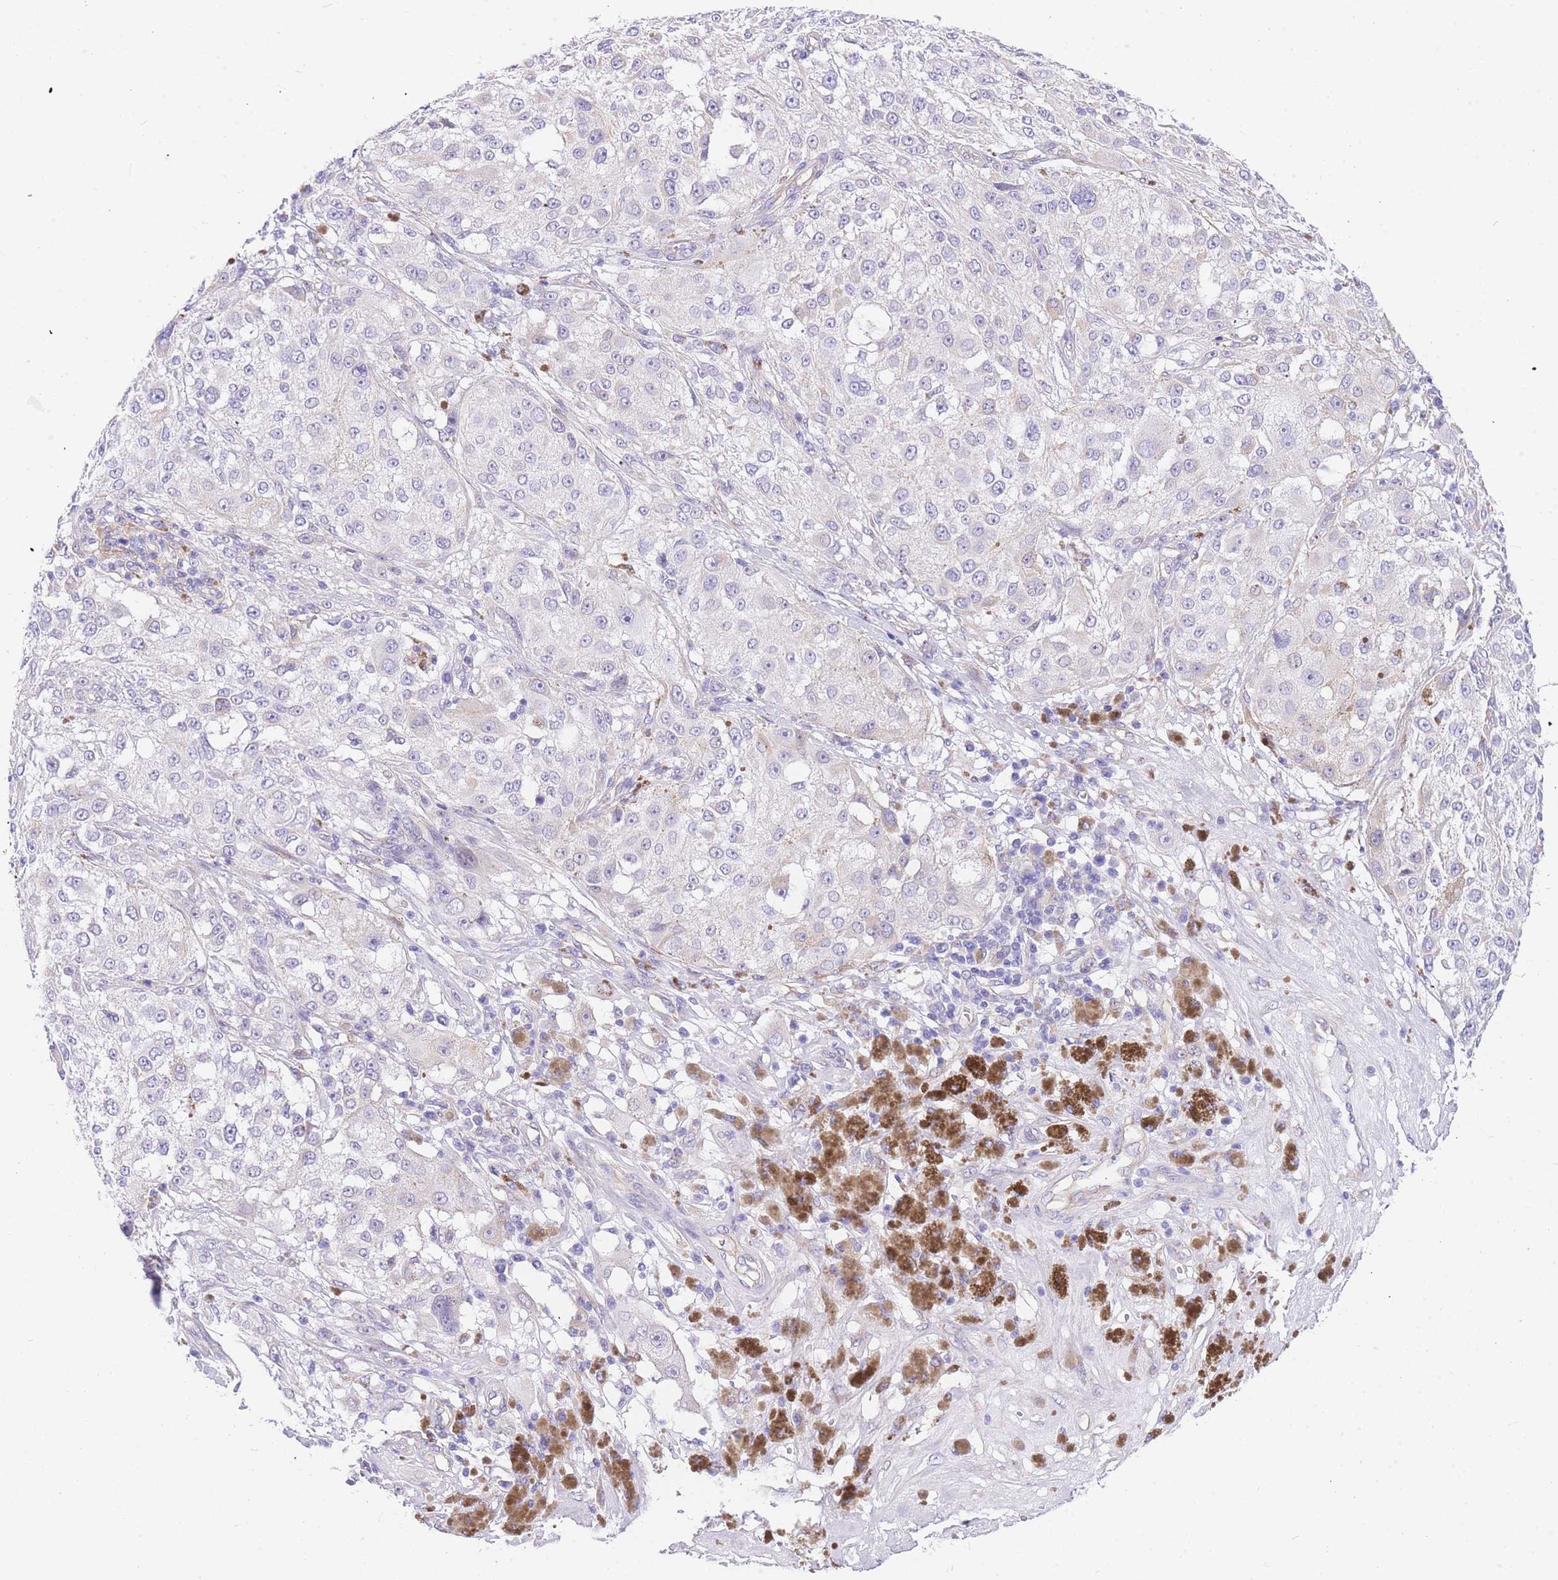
{"staining": {"intensity": "negative", "quantity": "none", "location": "none"}, "tissue": "melanoma", "cell_type": "Tumor cells", "image_type": "cancer", "snomed": [{"axis": "morphology", "description": "Necrosis, NOS"}, {"axis": "morphology", "description": "Malignant melanoma, NOS"}, {"axis": "topography", "description": "Skin"}], "caption": "A high-resolution photomicrograph shows immunohistochemistry staining of melanoma, which demonstrates no significant staining in tumor cells.", "gene": "SRSF12", "patient": {"sex": "female", "age": 87}}